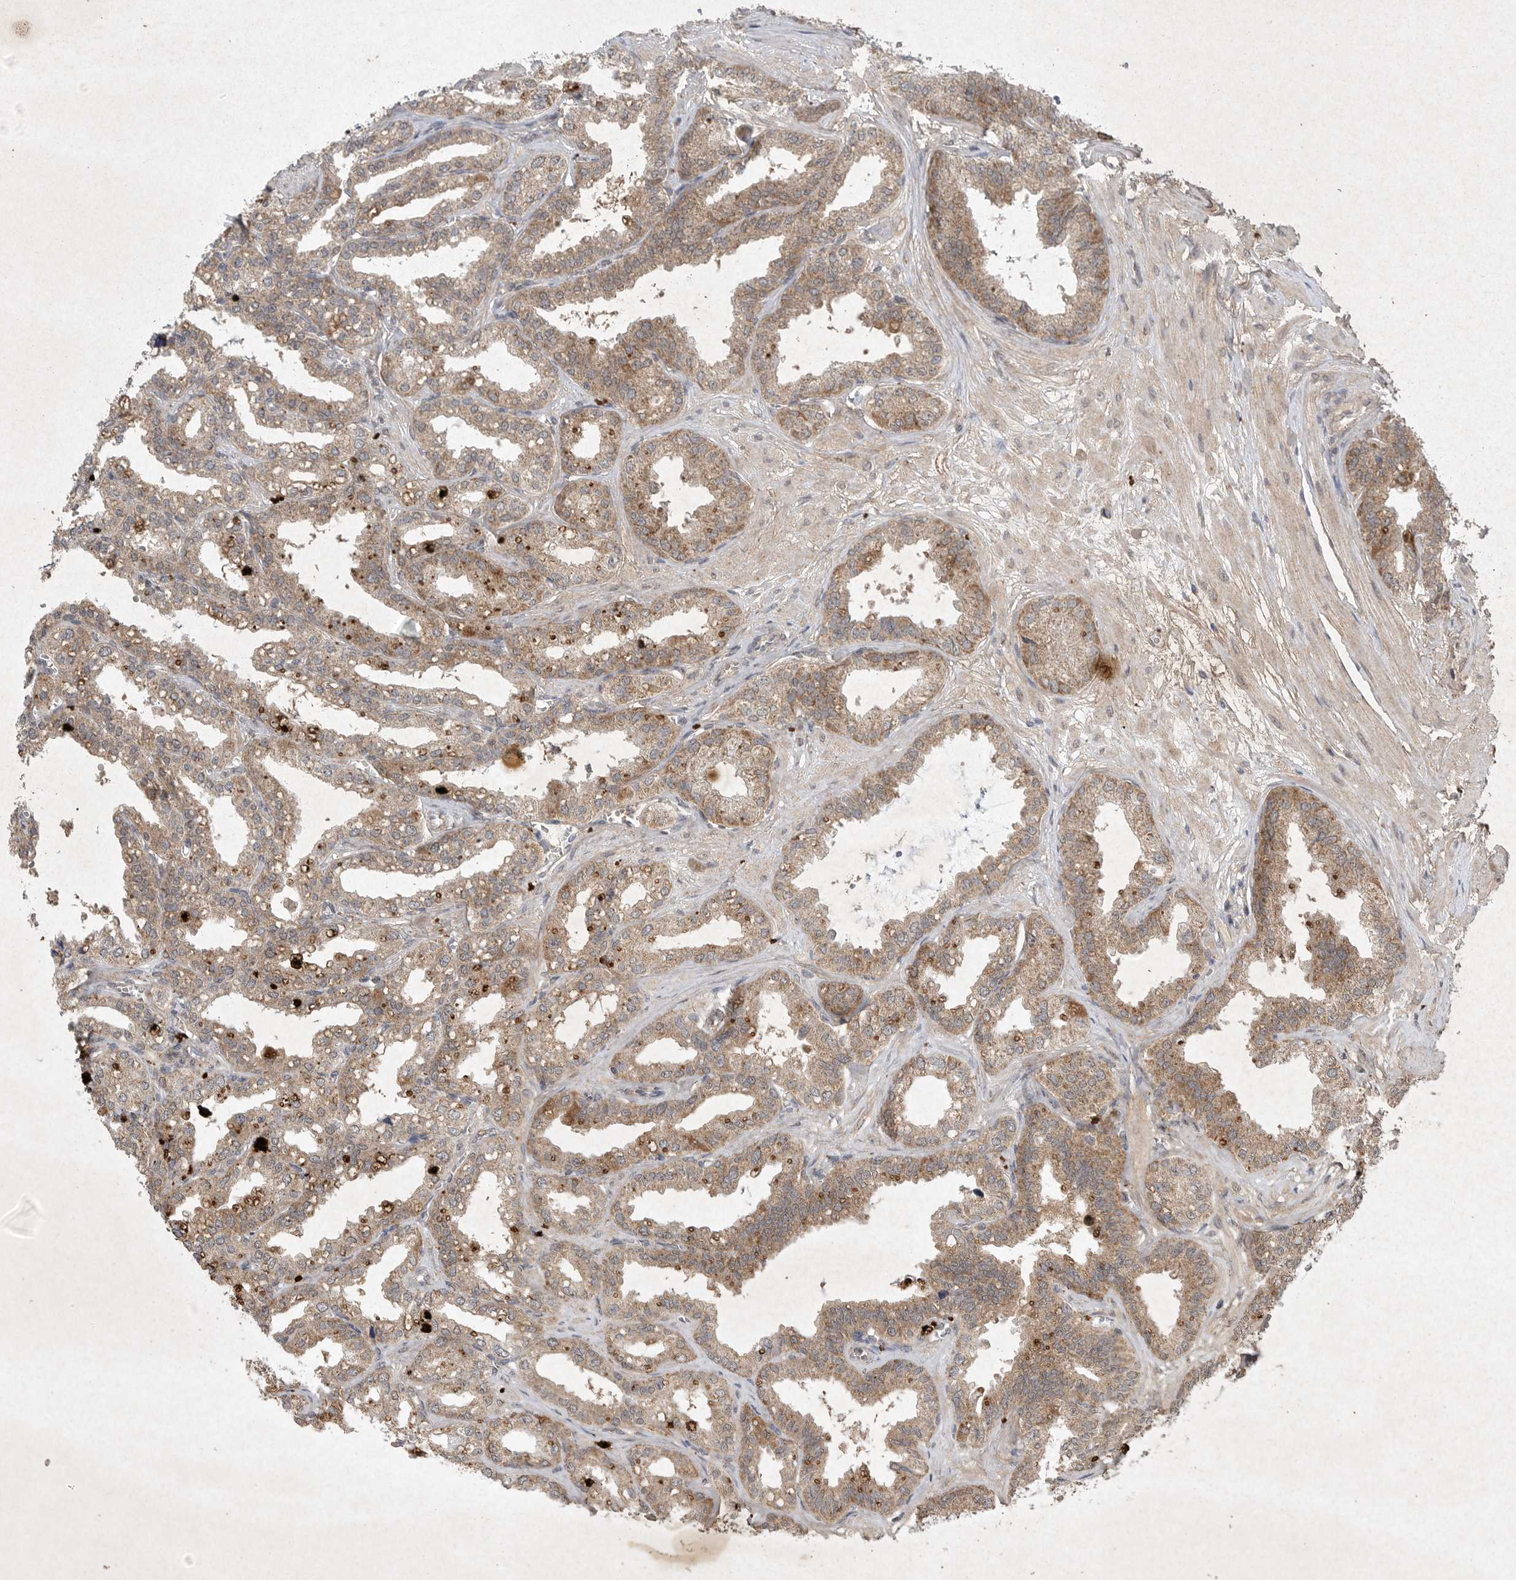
{"staining": {"intensity": "moderate", "quantity": ">75%", "location": "cytoplasmic/membranous"}, "tissue": "seminal vesicle", "cell_type": "Glandular cells", "image_type": "normal", "snomed": [{"axis": "morphology", "description": "Normal tissue, NOS"}, {"axis": "topography", "description": "Prostate"}, {"axis": "topography", "description": "Seminal veicle"}], "caption": "Immunohistochemical staining of benign human seminal vesicle shows moderate cytoplasmic/membranous protein expression in about >75% of glandular cells.", "gene": "DDR1", "patient": {"sex": "male", "age": 51}}